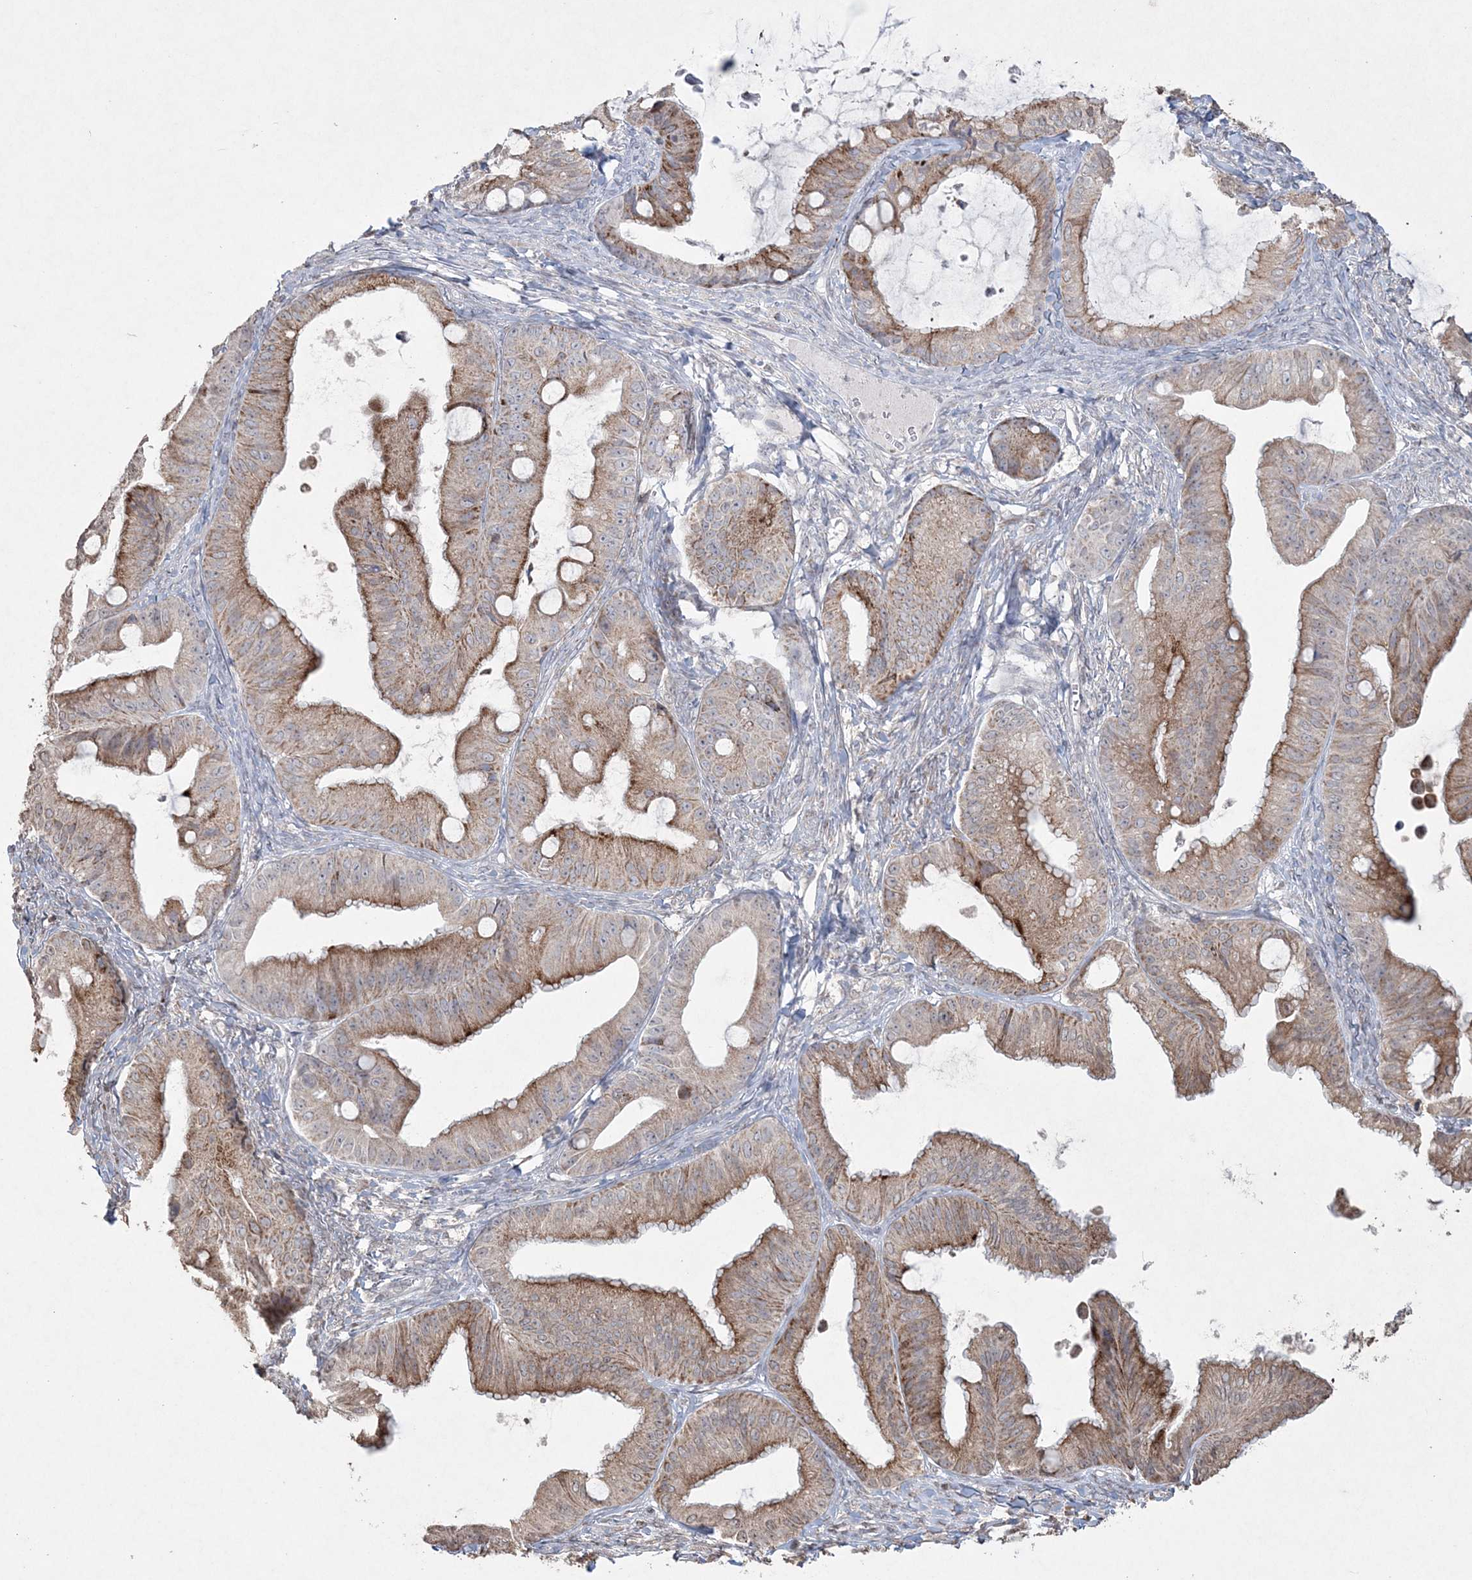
{"staining": {"intensity": "moderate", "quantity": "25%-75%", "location": "cytoplasmic/membranous"}, "tissue": "ovarian cancer", "cell_type": "Tumor cells", "image_type": "cancer", "snomed": [{"axis": "morphology", "description": "Cystadenocarcinoma, mucinous, NOS"}, {"axis": "topography", "description": "Ovary"}], "caption": "Ovarian mucinous cystadenocarcinoma tissue shows moderate cytoplasmic/membranous expression in about 25%-75% of tumor cells, visualized by immunohistochemistry.", "gene": "TTC7A", "patient": {"sex": "female", "age": 71}}